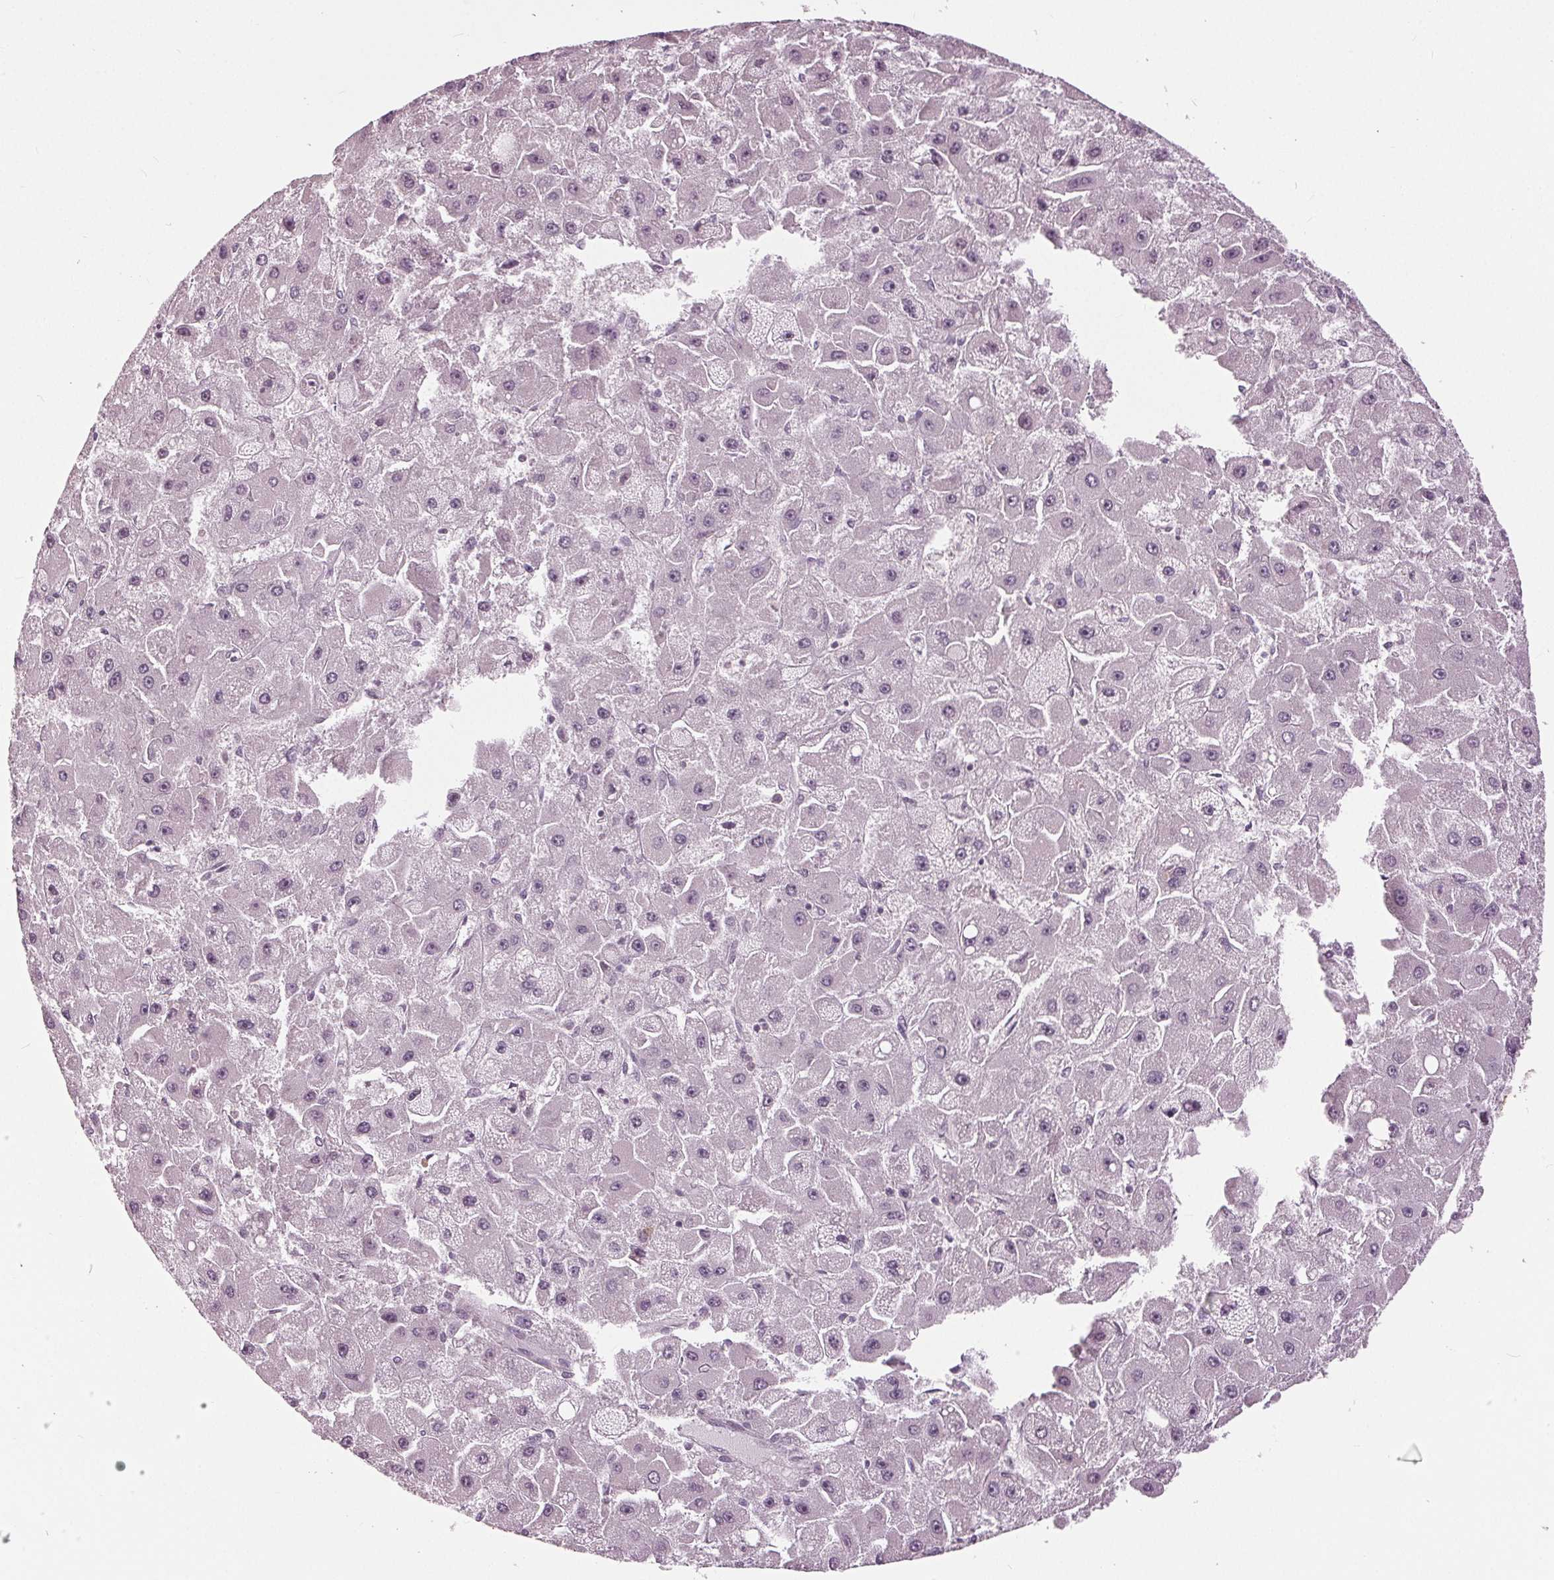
{"staining": {"intensity": "negative", "quantity": "none", "location": "none"}, "tissue": "liver cancer", "cell_type": "Tumor cells", "image_type": "cancer", "snomed": [{"axis": "morphology", "description": "Carcinoma, Hepatocellular, NOS"}, {"axis": "topography", "description": "Liver"}], "caption": "High power microscopy micrograph of an immunohistochemistry (IHC) micrograph of liver hepatocellular carcinoma, revealing no significant positivity in tumor cells.", "gene": "SIGLEC6", "patient": {"sex": "female", "age": 25}}